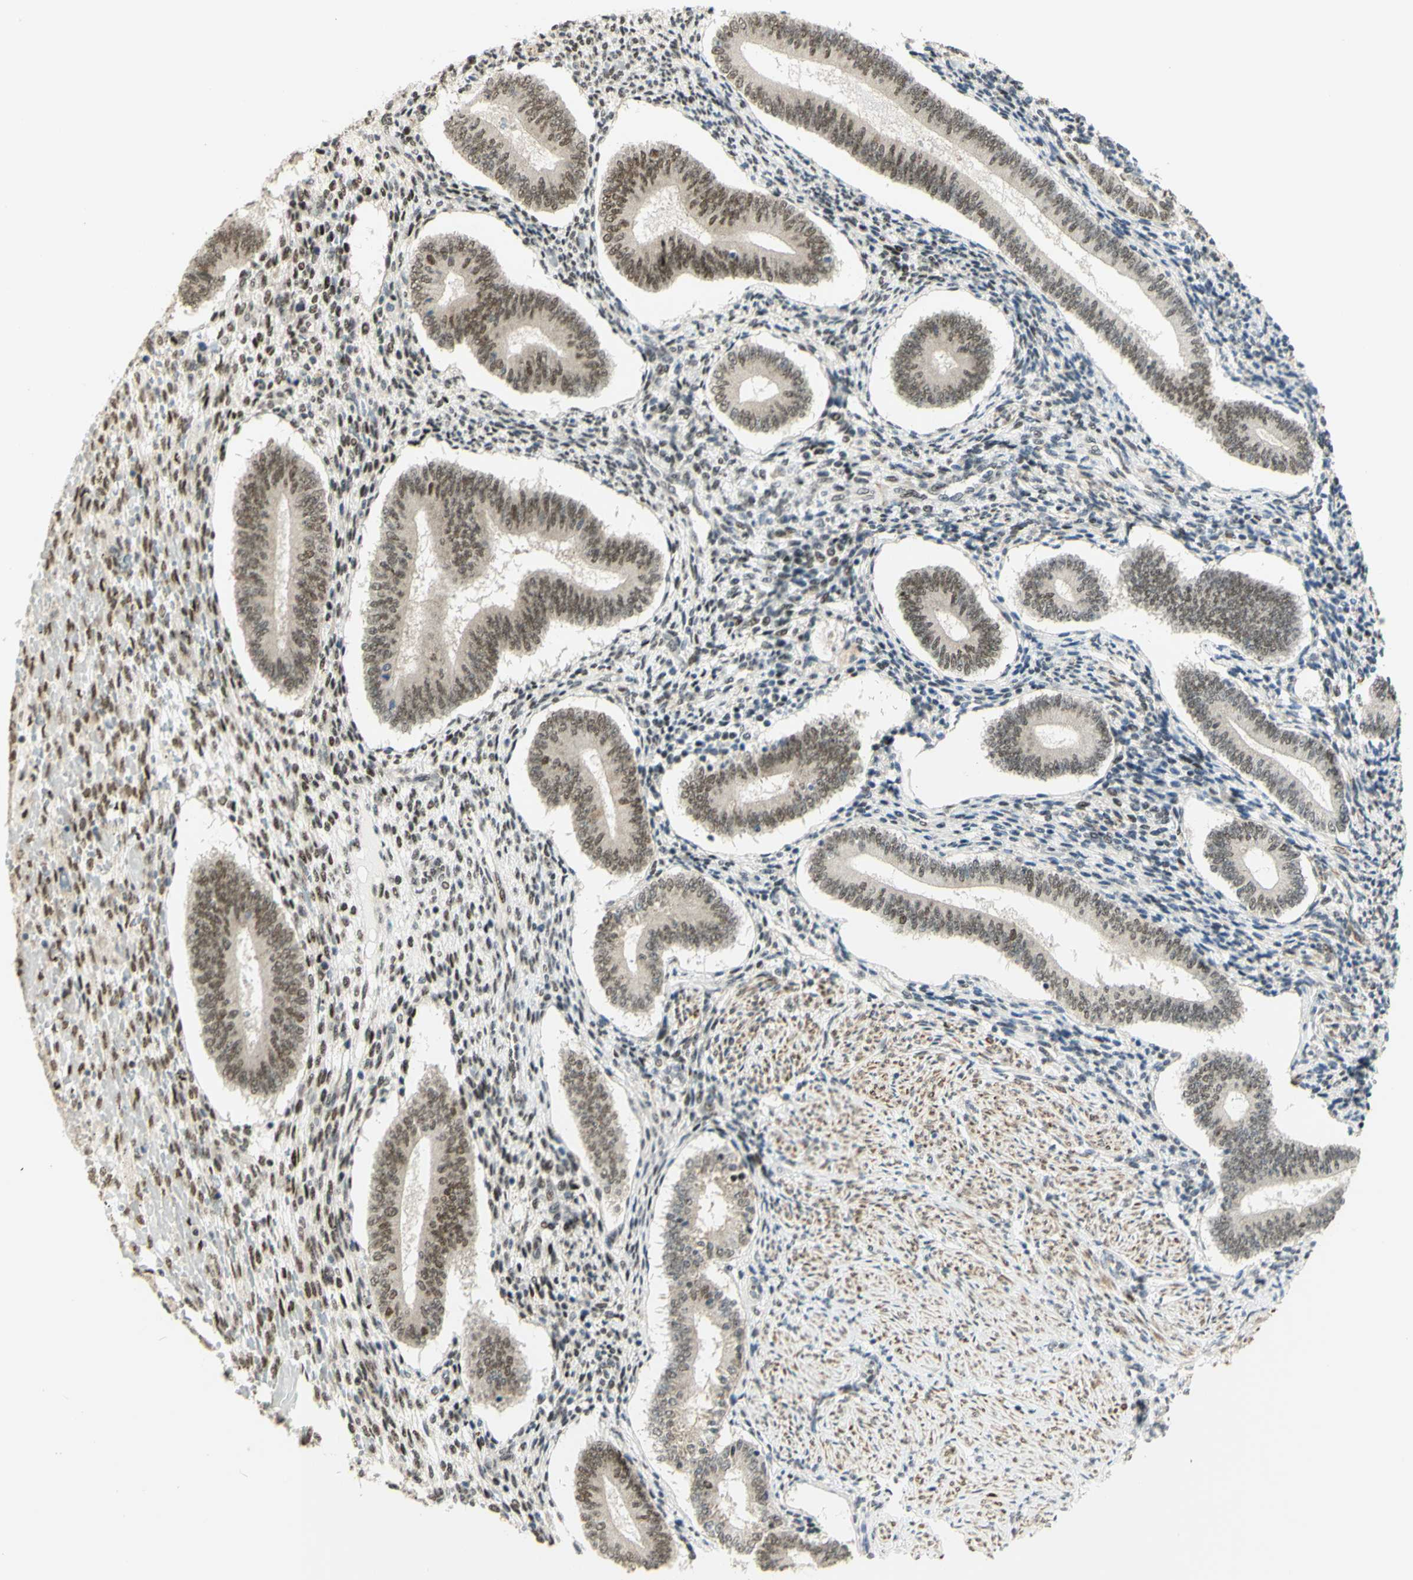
{"staining": {"intensity": "weak", "quantity": "25%-75%", "location": "nuclear"}, "tissue": "endometrium", "cell_type": "Cells in endometrial stroma", "image_type": "normal", "snomed": [{"axis": "morphology", "description": "Normal tissue, NOS"}, {"axis": "topography", "description": "Endometrium"}], "caption": "The photomicrograph displays immunohistochemical staining of unremarkable endometrium. There is weak nuclear staining is identified in about 25%-75% of cells in endometrial stroma.", "gene": "DDX1", "patient": {"sex": "female", "age": 42}}